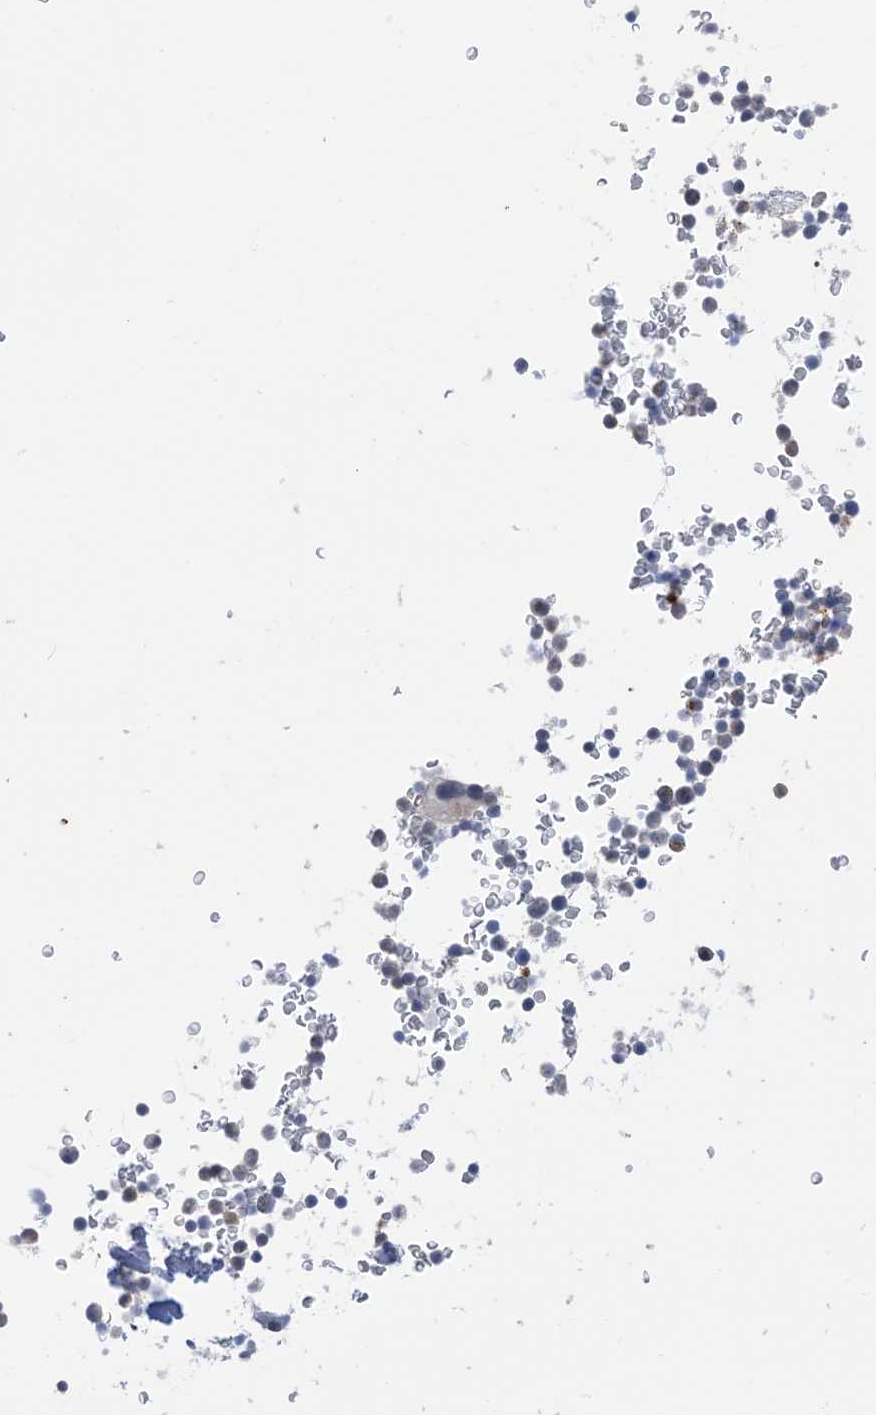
{"staining": {"intensity": "negative", "quantity": "none", "location": "none"}, "tissue": "bone marrow", "cell_type": "Hematopoietic cells", "image_type": "normal", "snomed": [{"axis": "morphology", "description": "Normal tissue, NOS"}, {"axis": "topography", "description": "Bone marrow"}], "caption": "Protein analysis of normal bone marrow shows no significant expression in hematopoietic cells. (DAB immunohistochemistry (IHC) with hematoxylin counter stain).", "gene": "TTYH1", "patient": {"sex": "male", "age": 58}}